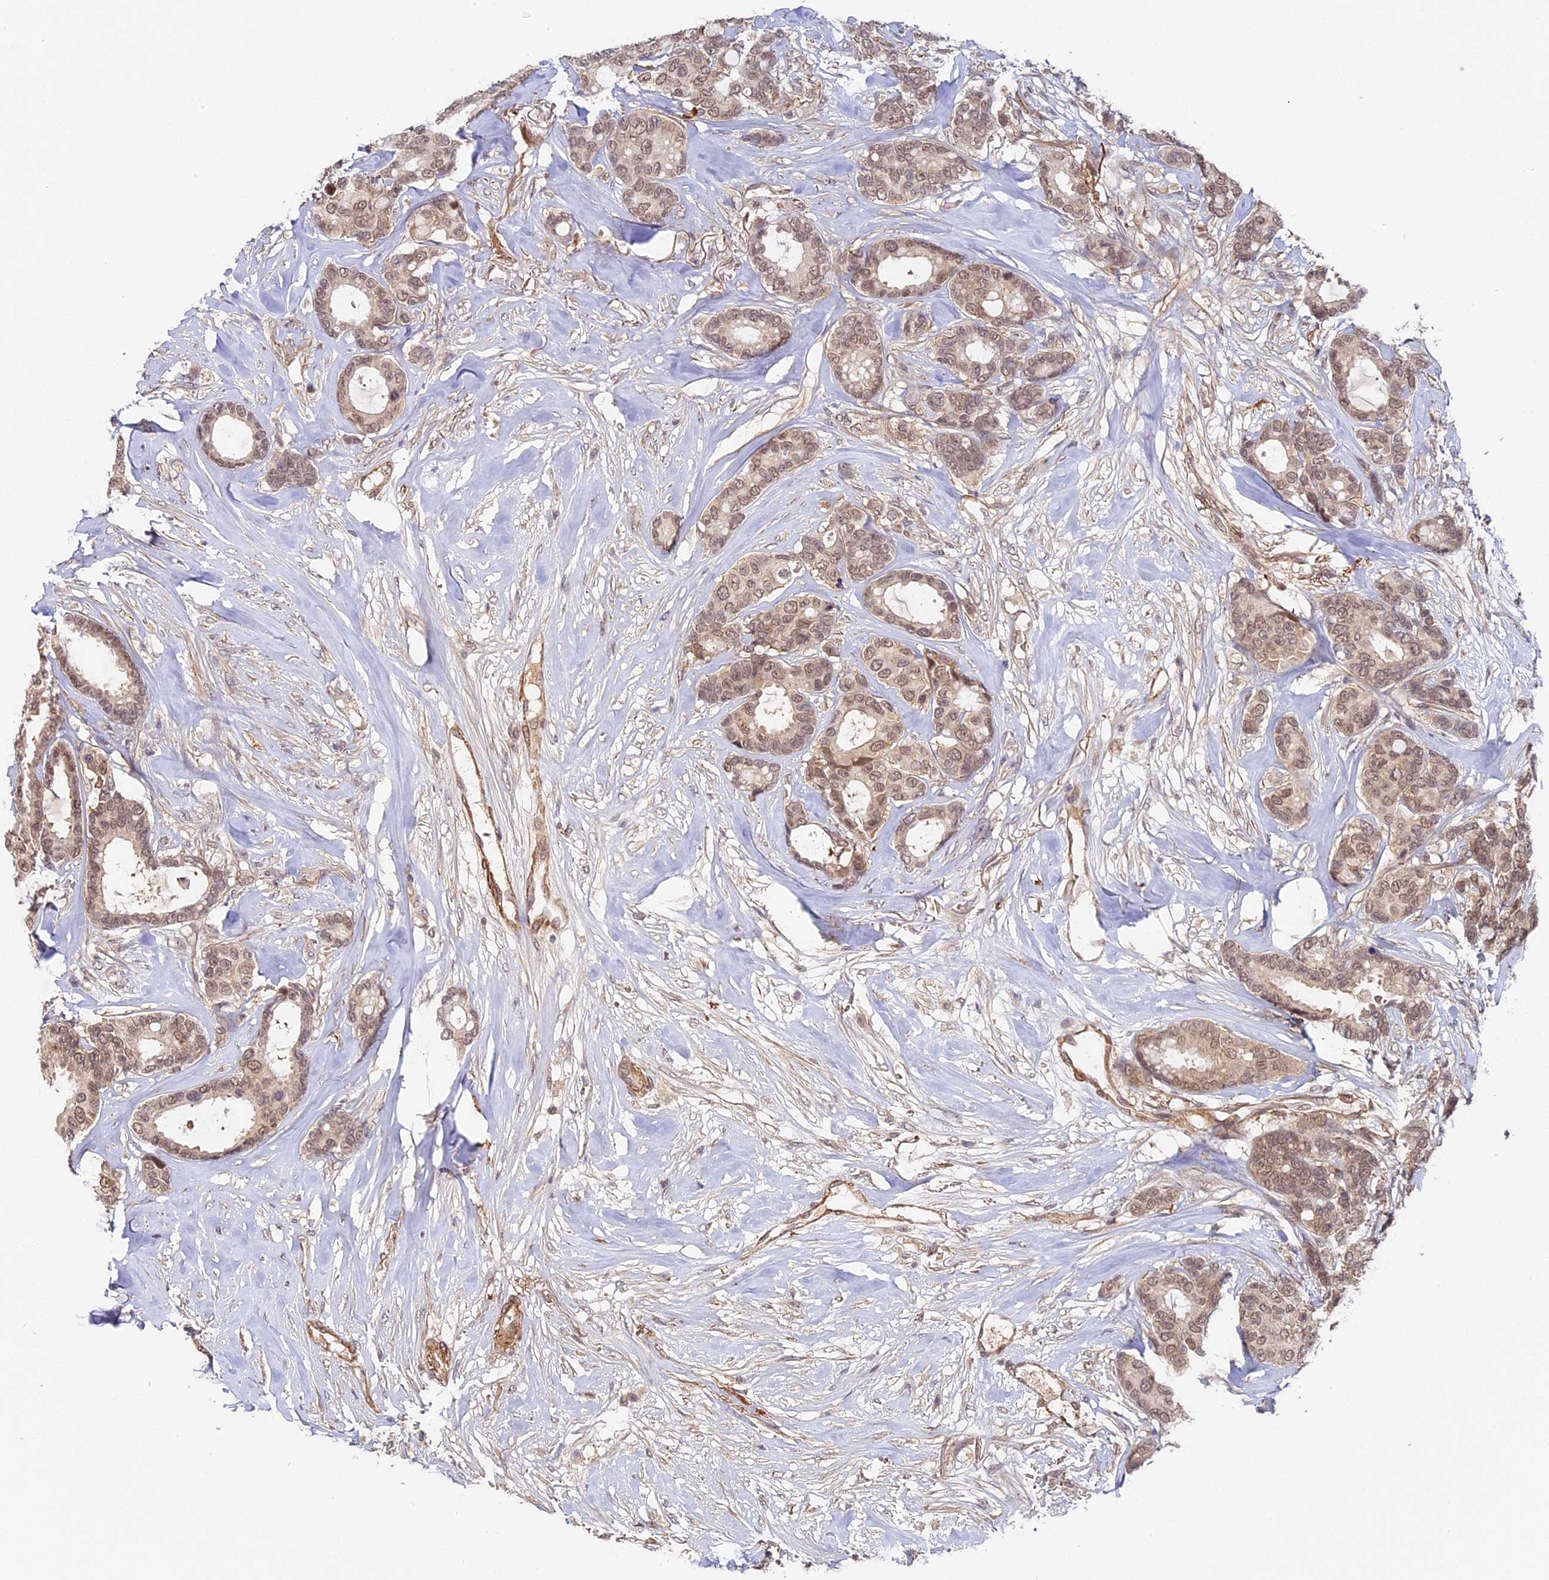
{"staining": {"intensity": "weak", "quantity": ">75%", "location": "cytoplasmic/membranous,nuclear"}, "tissue": "breast cancer", "cell_type": "Tumor cells", "image_type": "cancer", "snomed": [{"axis": "morphology", "description": "Duct carcinoma"}, {"axis": "topography", "description": "Breast"}], "caption": "Protein staining by immunohistochemistry exhibits weak cytoplasmic/membranous and nuclear staining in approximately >75% of tumor cells in breast cancer (intraductal carcinoma). (Brightfield microscopy of DAB IHC at high magnification).", "gene": "IMPACT", "patient": {"sex": "female", "age": 87}}